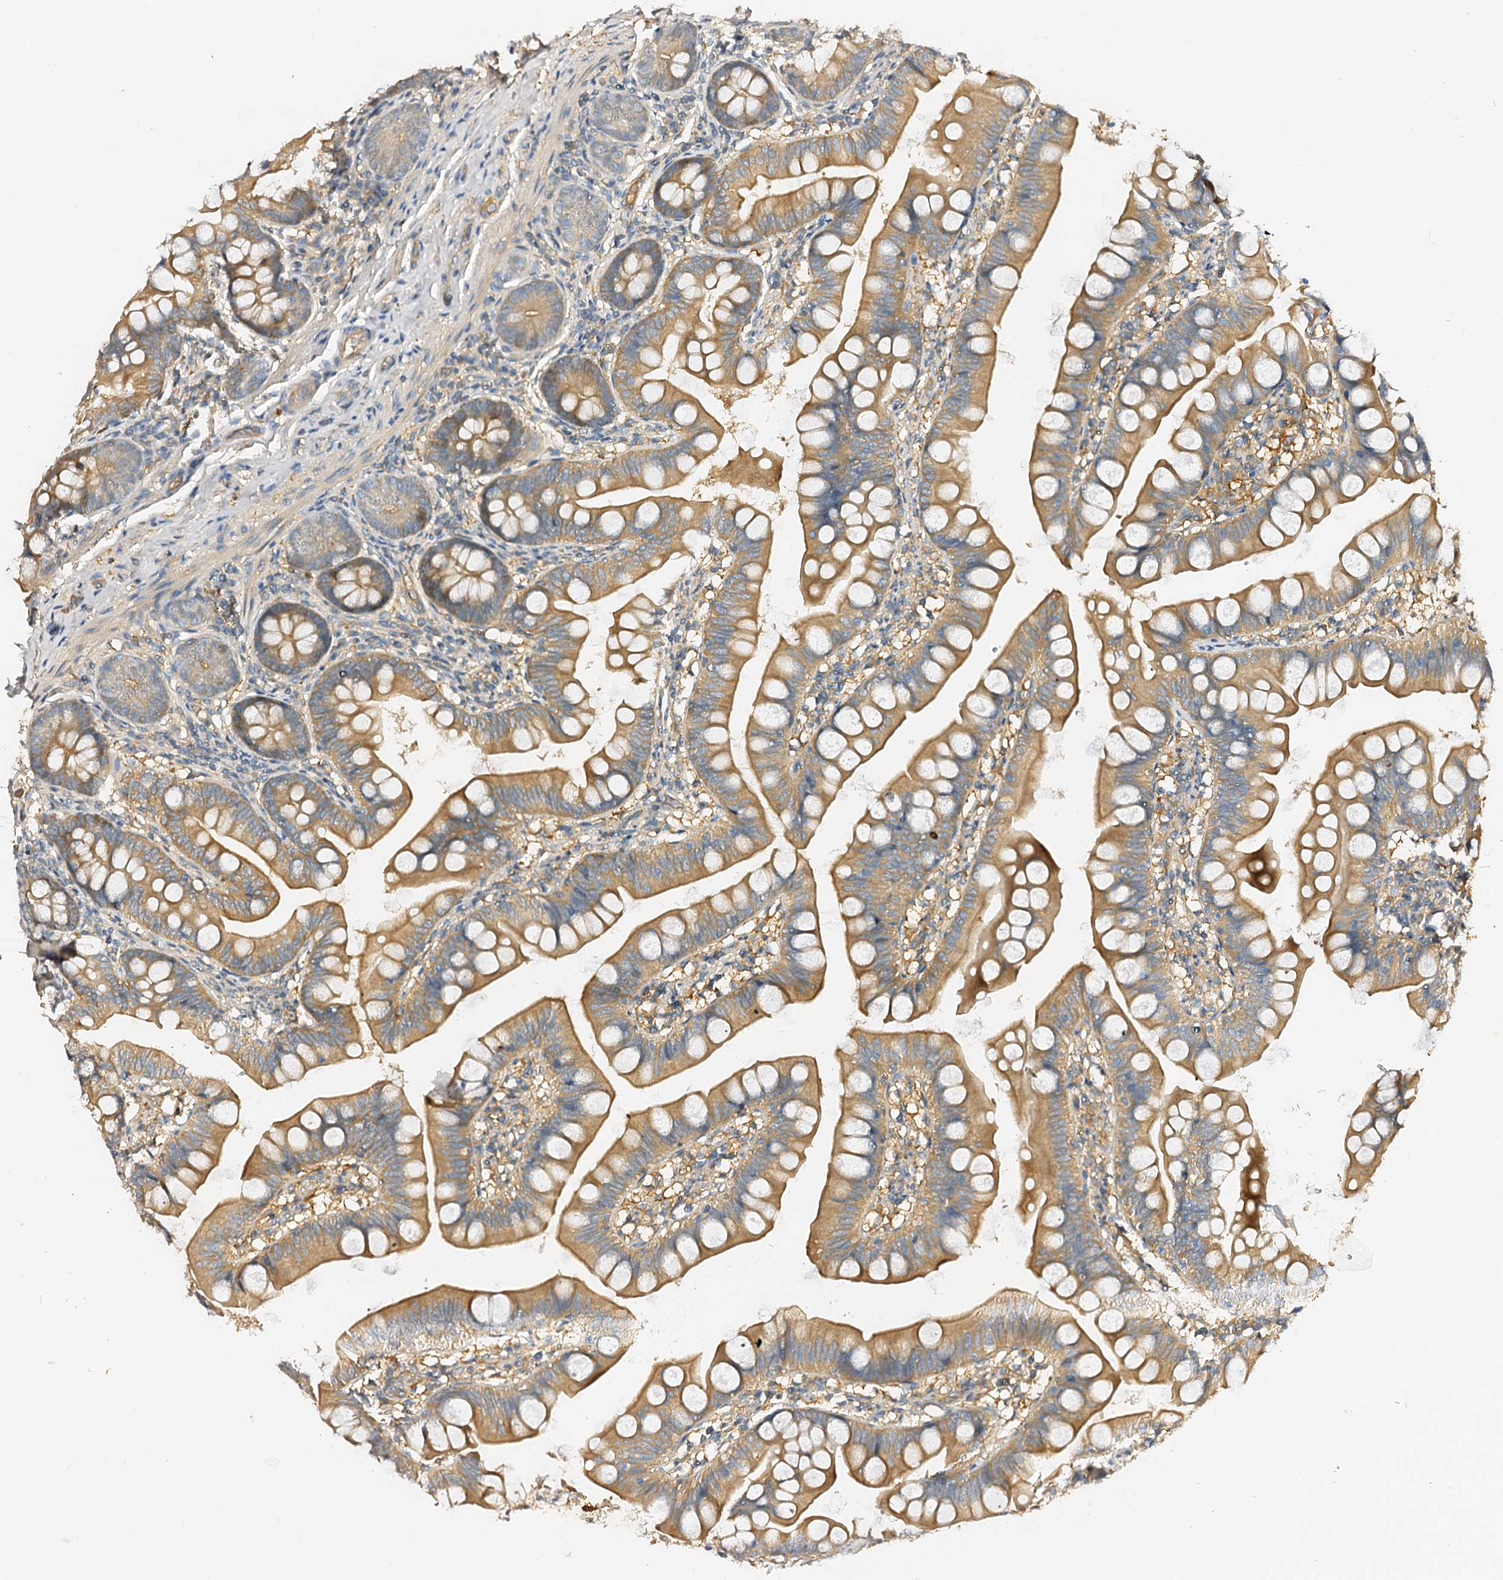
{"staining": {"intensity": "moderate", "quantity": "25%-75%", "location": "cytoplasmic/membranous"}, "tissue": "small intestine", "cell_type": "Glandular cells", "image_type": "normal", "snomed": [{"axis": "morphology", "description": "Normal tissue, NOS"}, {"axis": "topography", "description": "Small intestine"}], "caption": "Benign small intestine was stained to show a protein in brown. There is medium levels of moderate cytoplasmic/membranous positivity in about 25%-75% of glandular cells.", "gene": "CSKMT", "patient": {"sex": "male", "age": 7}}